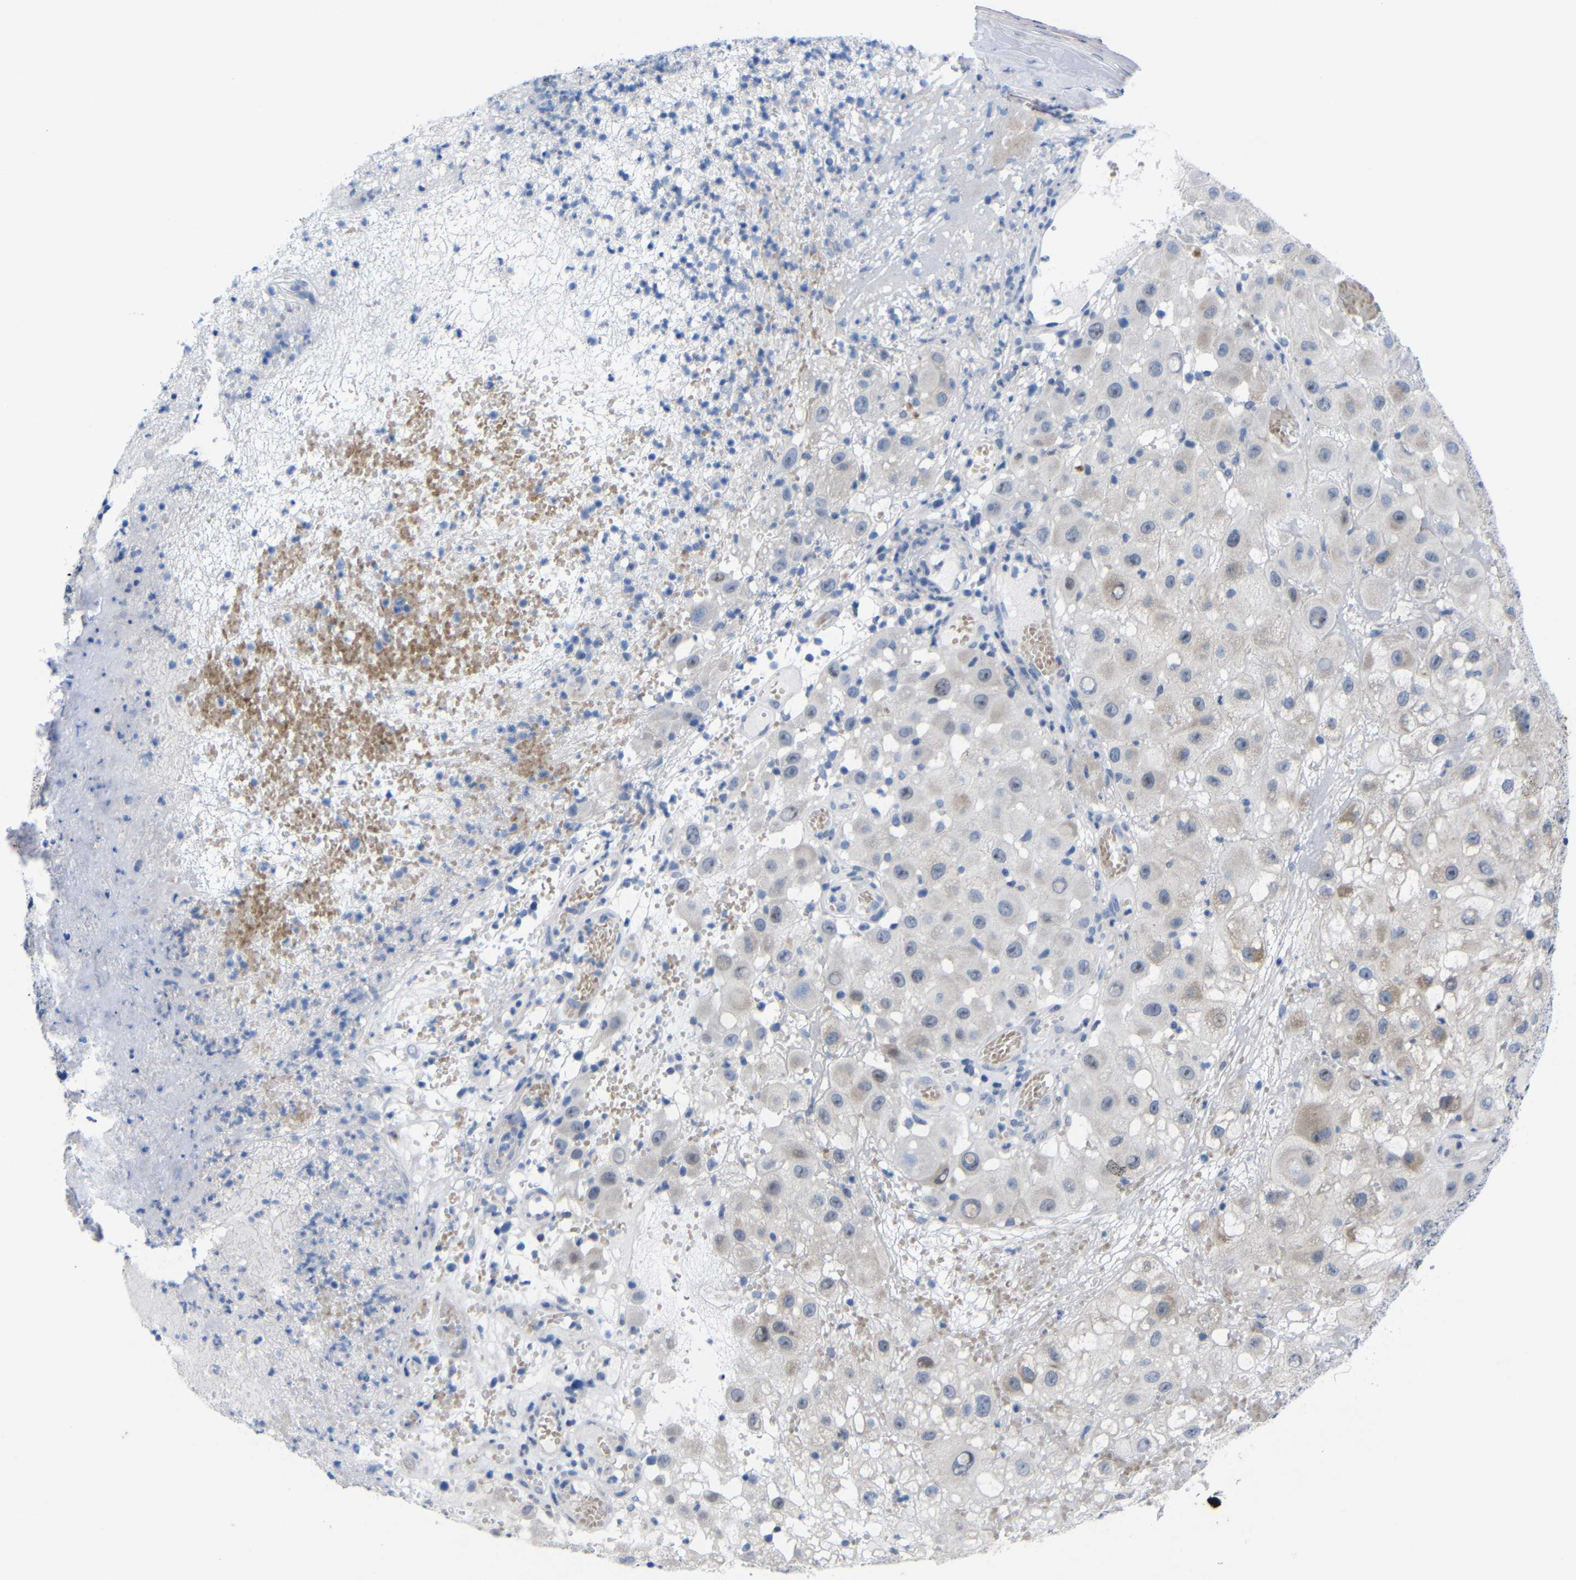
{"staining": {"intensity": "weak", "quantity": "<25%", "location": "cytoplasmic/membranous,nuclear"}, "tissue": "melanoma", "cell_type": "Tumor cells", "image_type": "cancer", "snomed": [{"axis": "morphology", "description": "Malignant melanoma, NOS"}, {"axis": "topography", "description": "Skin"}], "caption": "Human melanoma stained for a protein using IHC displays no positivity in tumor cells.", "gene": "CMTM1", "patient": {"sex": "female", "age": 81}}